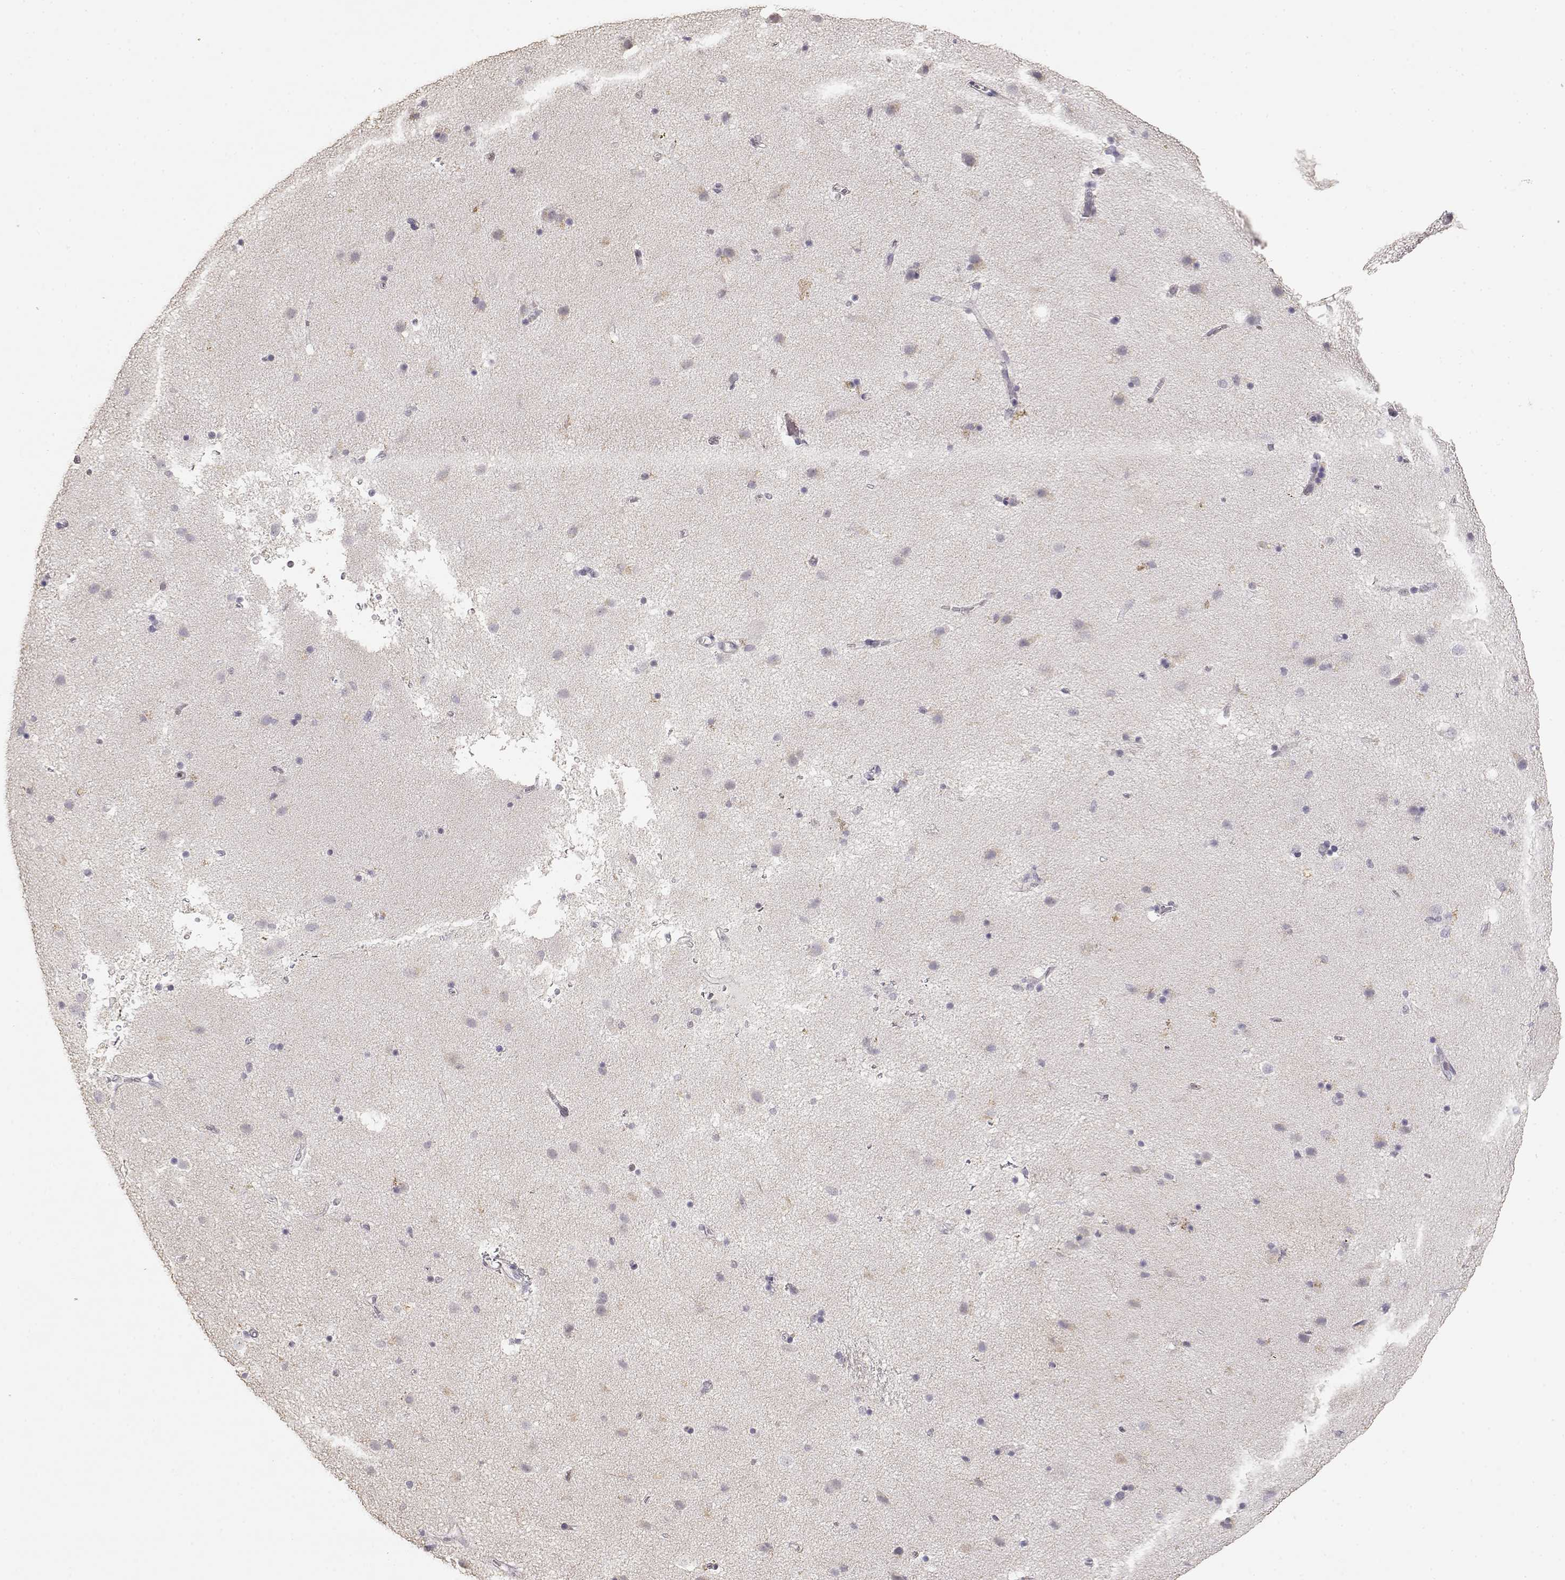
{"staining": {"intensity": "negative", "quantity": "none", "location": "none"}, "tissue": "caudate", "cell_type": "Glial cells", "image_type": "normal", "snomed": [{"axis": "morphology", "description": "Normal tissue, NOS"}, {"axis": "topography", "description": "Lateral ventricle wall"}], "caption": "DAB (3,3'-diaminobenzidine) immunohistochemical staining of benign caudate shows no significant staining in glial cells. (Stains: DAB immunohistochemistry with hematoxylin counter stain, Microscopy: brightfield microscopy at high magnification).", "gene": "TNFRSF10C", "patient": {"sex": "female", "age": 71}}